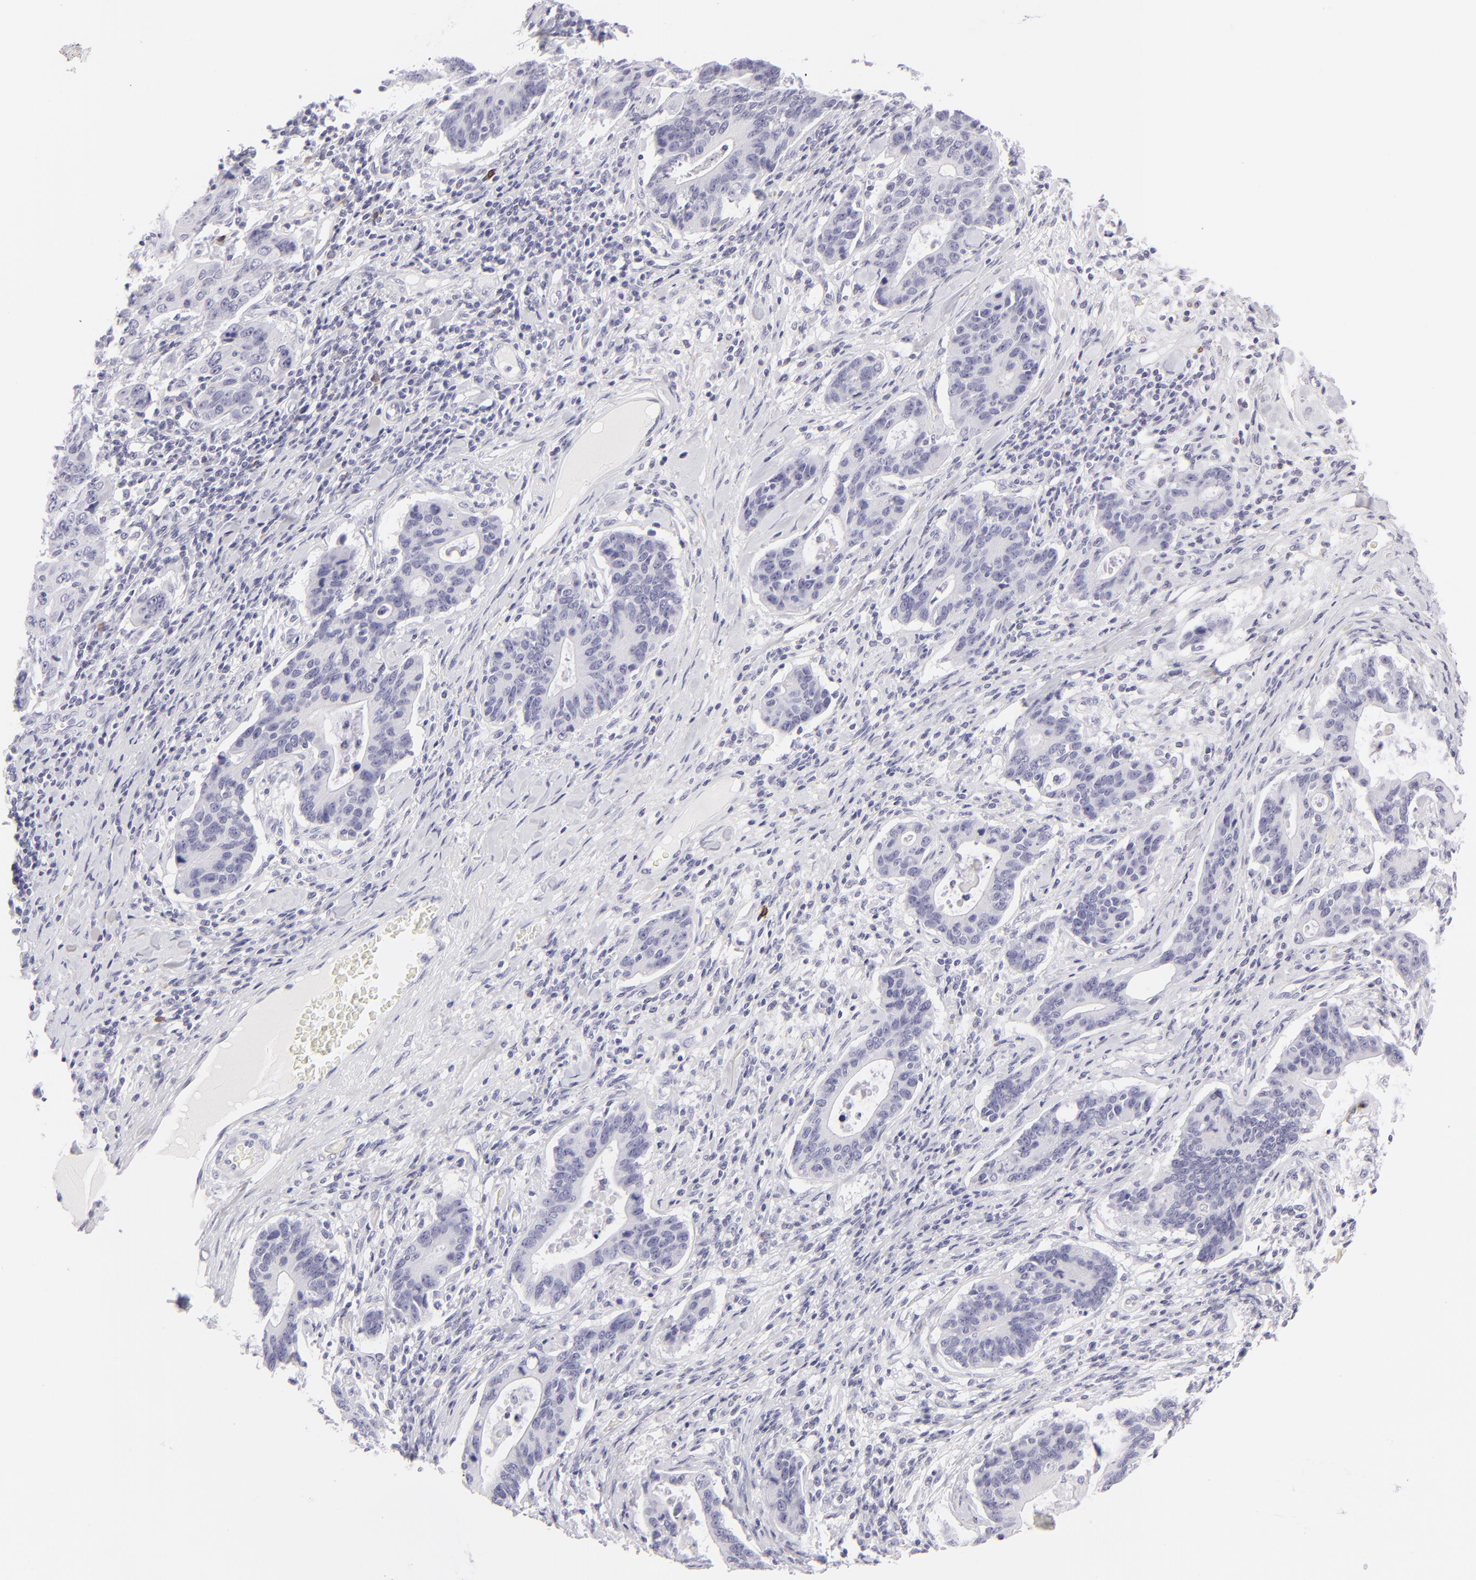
{"staining": {"intensity": "negative", "quantity": "none", "location": "none"}, "tissue": "stomach cancer", "cell_type": "Tumor cells", "image_type": "cancer", "snomed": [{"axis": "morphology", "description": "Adenocarcinoma, NOS"}, {"axis": "topography", "description": "Esophagus"}, {"axis": "topography", "description": "Stomach"}], "caption": "The image reveals no significant staining in tumor cells of stomach adenocarcinoma.", "gene": "FCER2", "patient": {"sex": "male", "age": 74}}